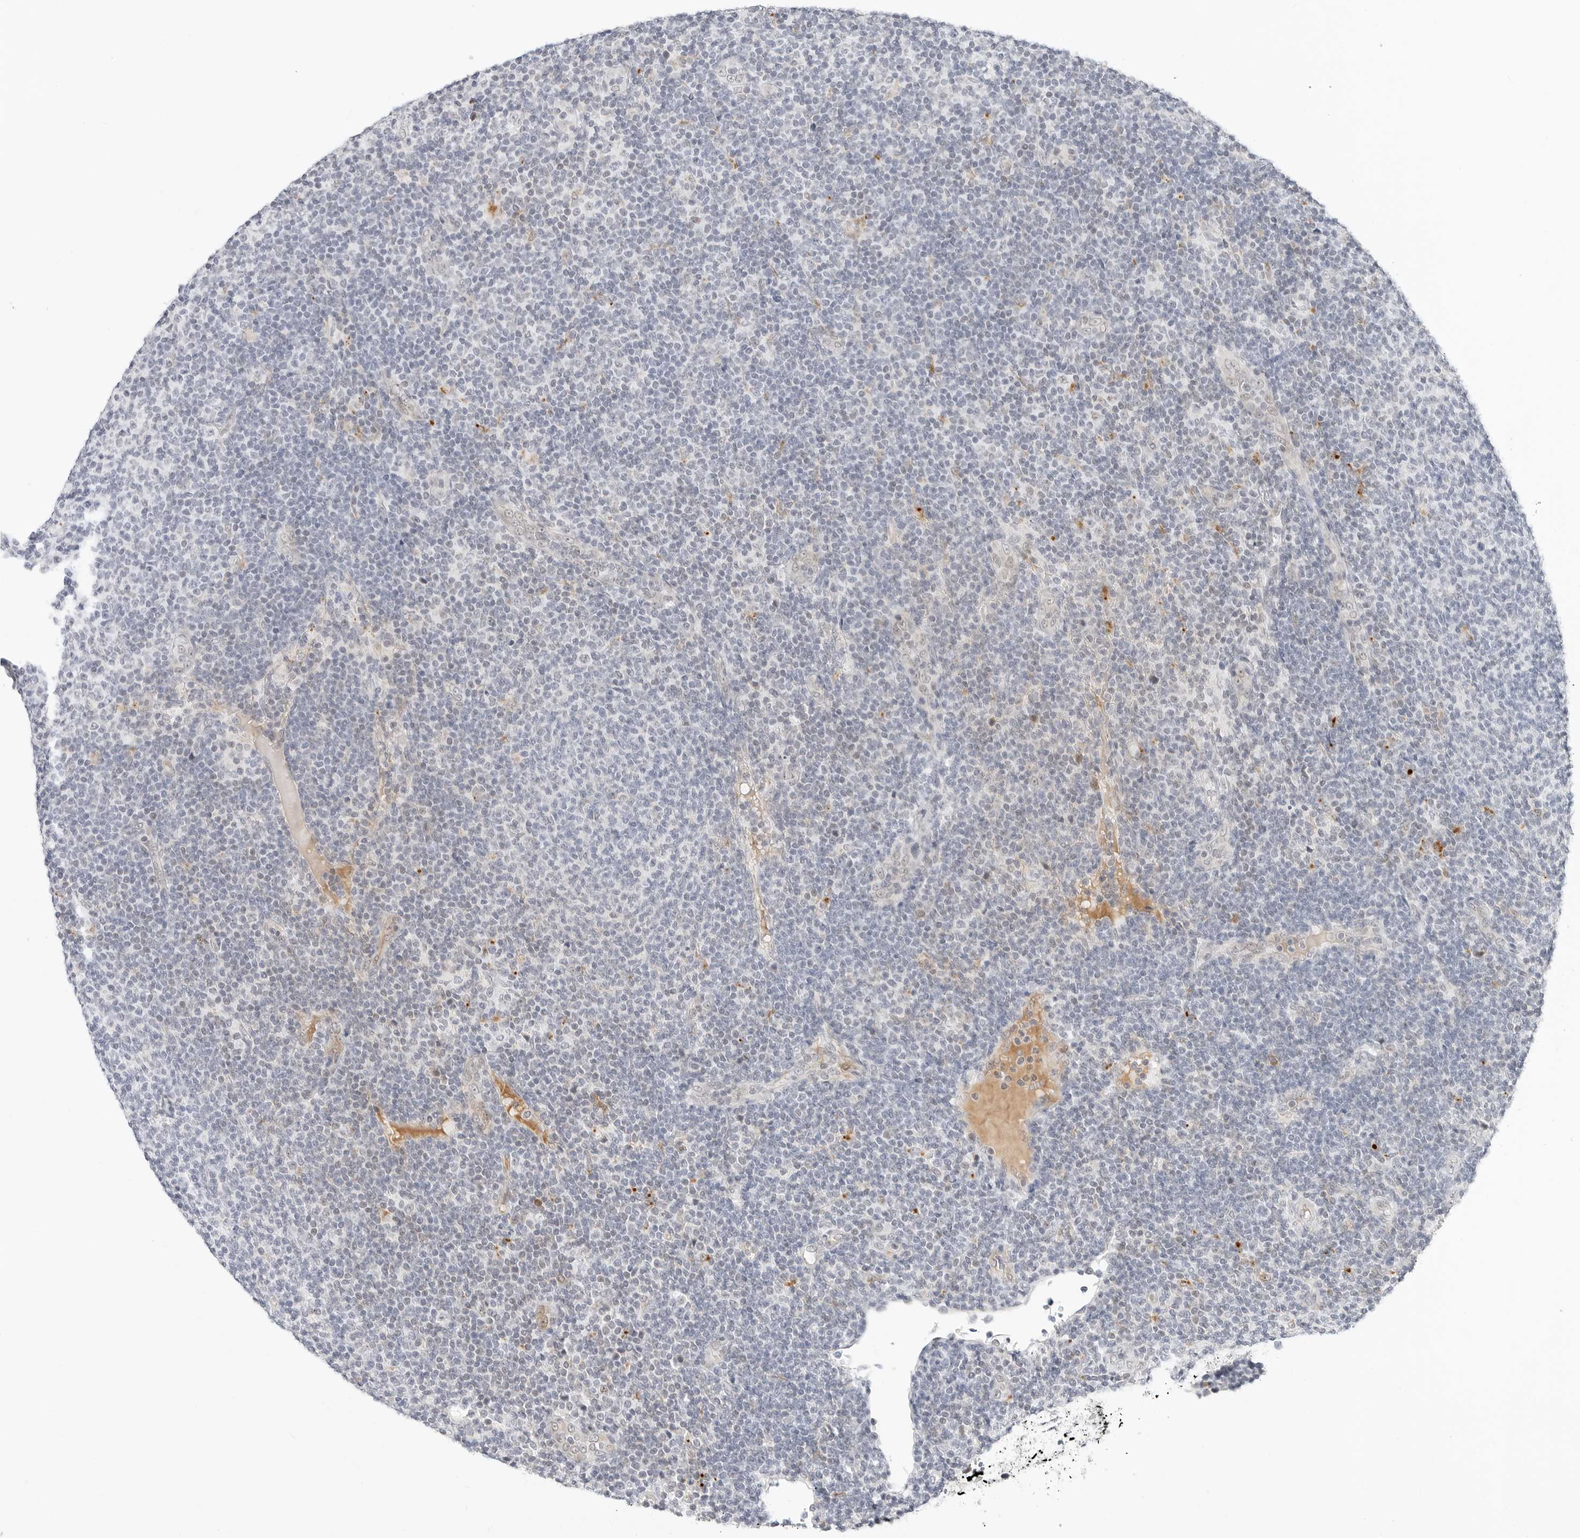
{"staining": {"intensity": "negative", "quantity": "none", "location": "none"}, "tissue": "lymphoma", "cell_type": "Tumor cells", "image_type": "cancer", "snomed": [{"axis": "morphology", "description": "Malignant lymphoma, non-Hodgkin's type, Low grade"}, {"axis": "topography", "description": "Lymph node"}], "caption": "Malignant lymphoma, non-Hodgkin's type (low-grade) stained for a protein using IHC exhibits no staining tumor cells.", "gene": "TSEN2", "patient": {"sex": "male", "age": 66}}